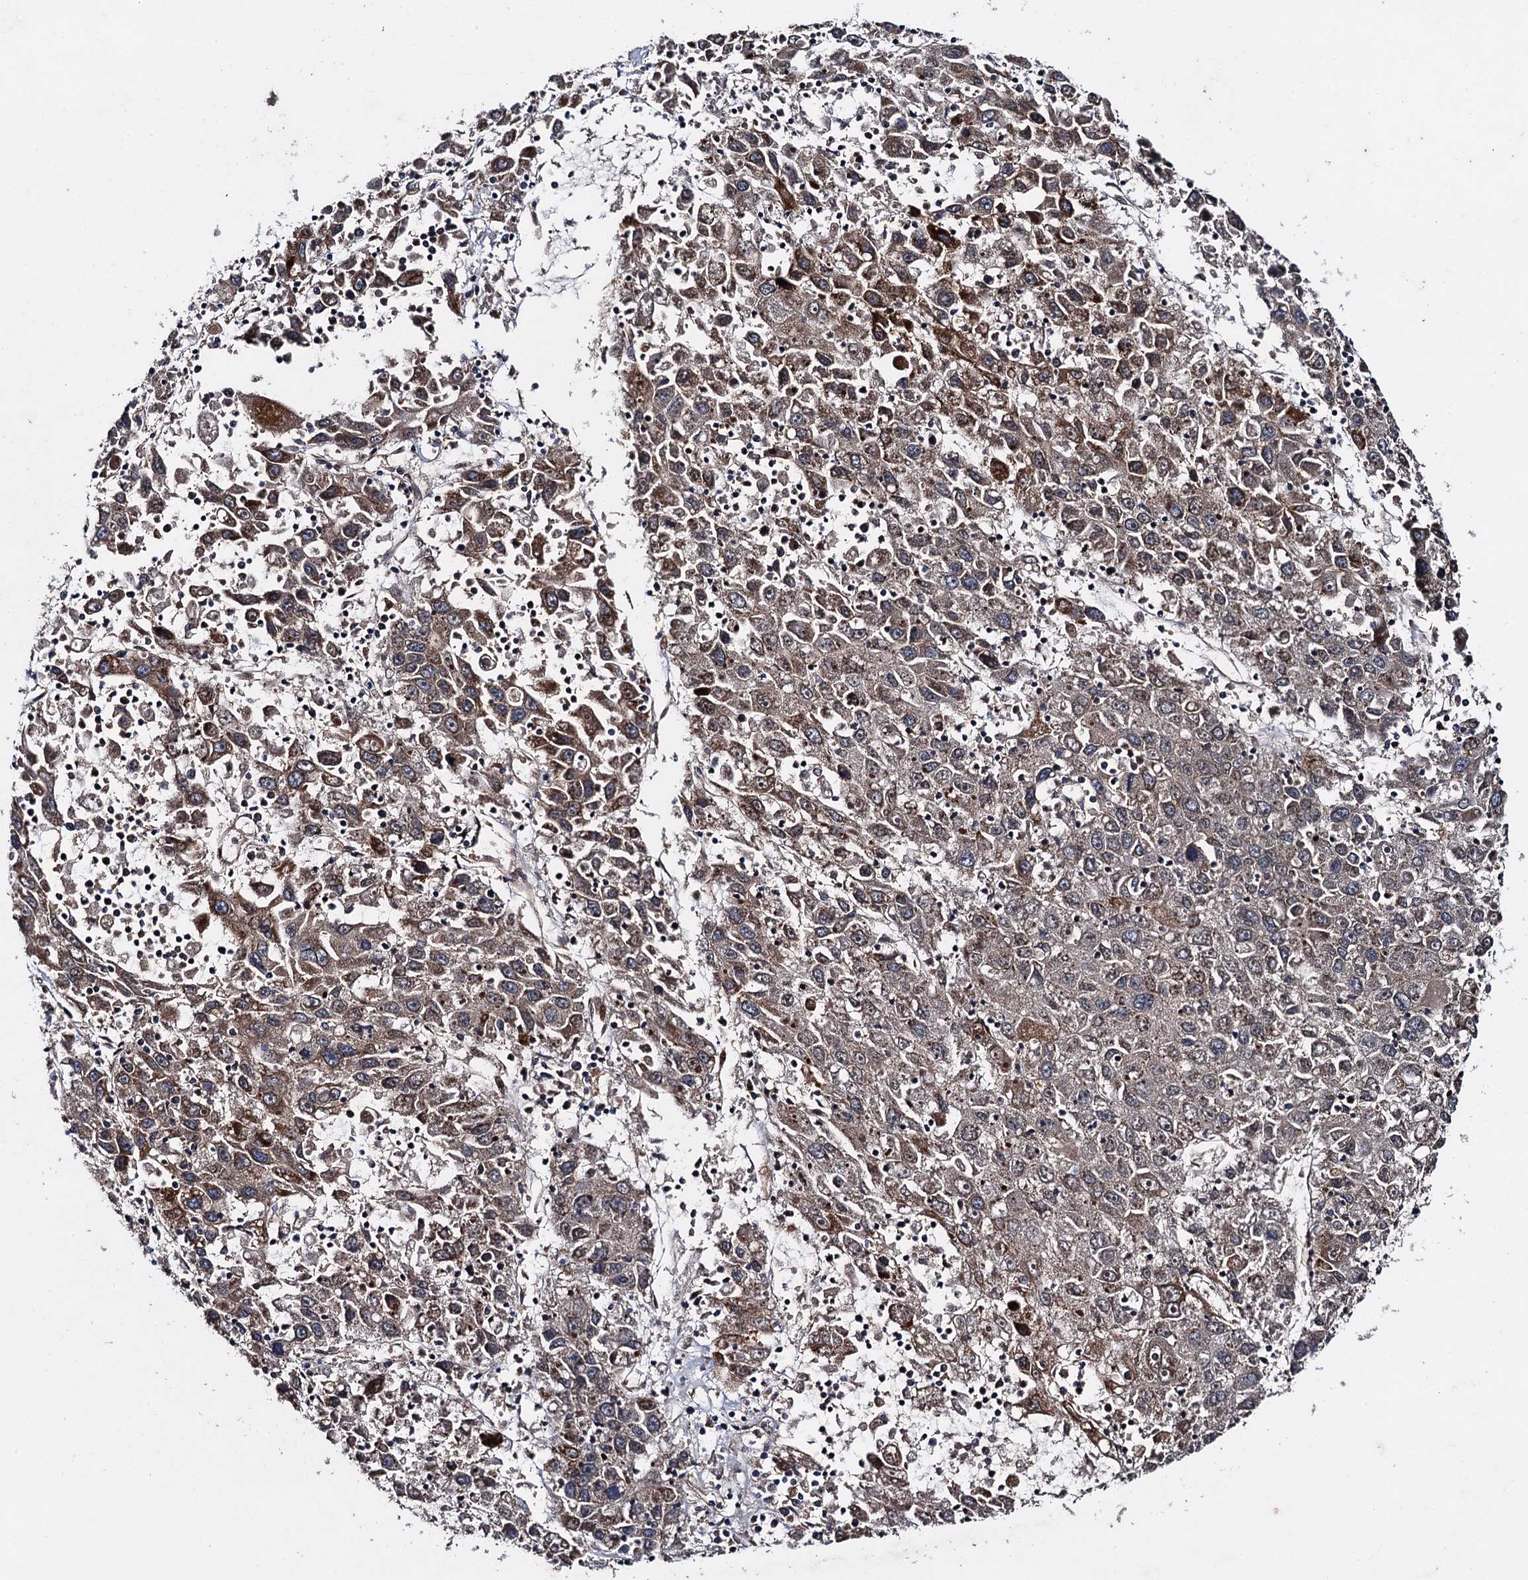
{"staining": {"intensity": "moderate", "quantity": "25%-75%", "location": "cytoplasmic/membranous"}, "tissue": "liver cancer", "cell_type": "Tumor cells", "image_type": "cancer", "snomed": [{"axis": "morphology", "description": "Carcinoma, Hepatocellular, NOS"}, {"axis": "topography", "description": "Liver"}], "caption": "Immunohistochemical staining of human liver cancer (hepatocellular carcinoma) reveals medium levels of moderate cytoplasmic/membranous staining in approximately 25%-75% of tumor cells. The staining was performed using DAB, with brown indicating positive protein expression. Nuclei are stained blue with hematoxylin.", "gene": "RHOBTB1", "patient": {"sex": "male", "age": 49}}